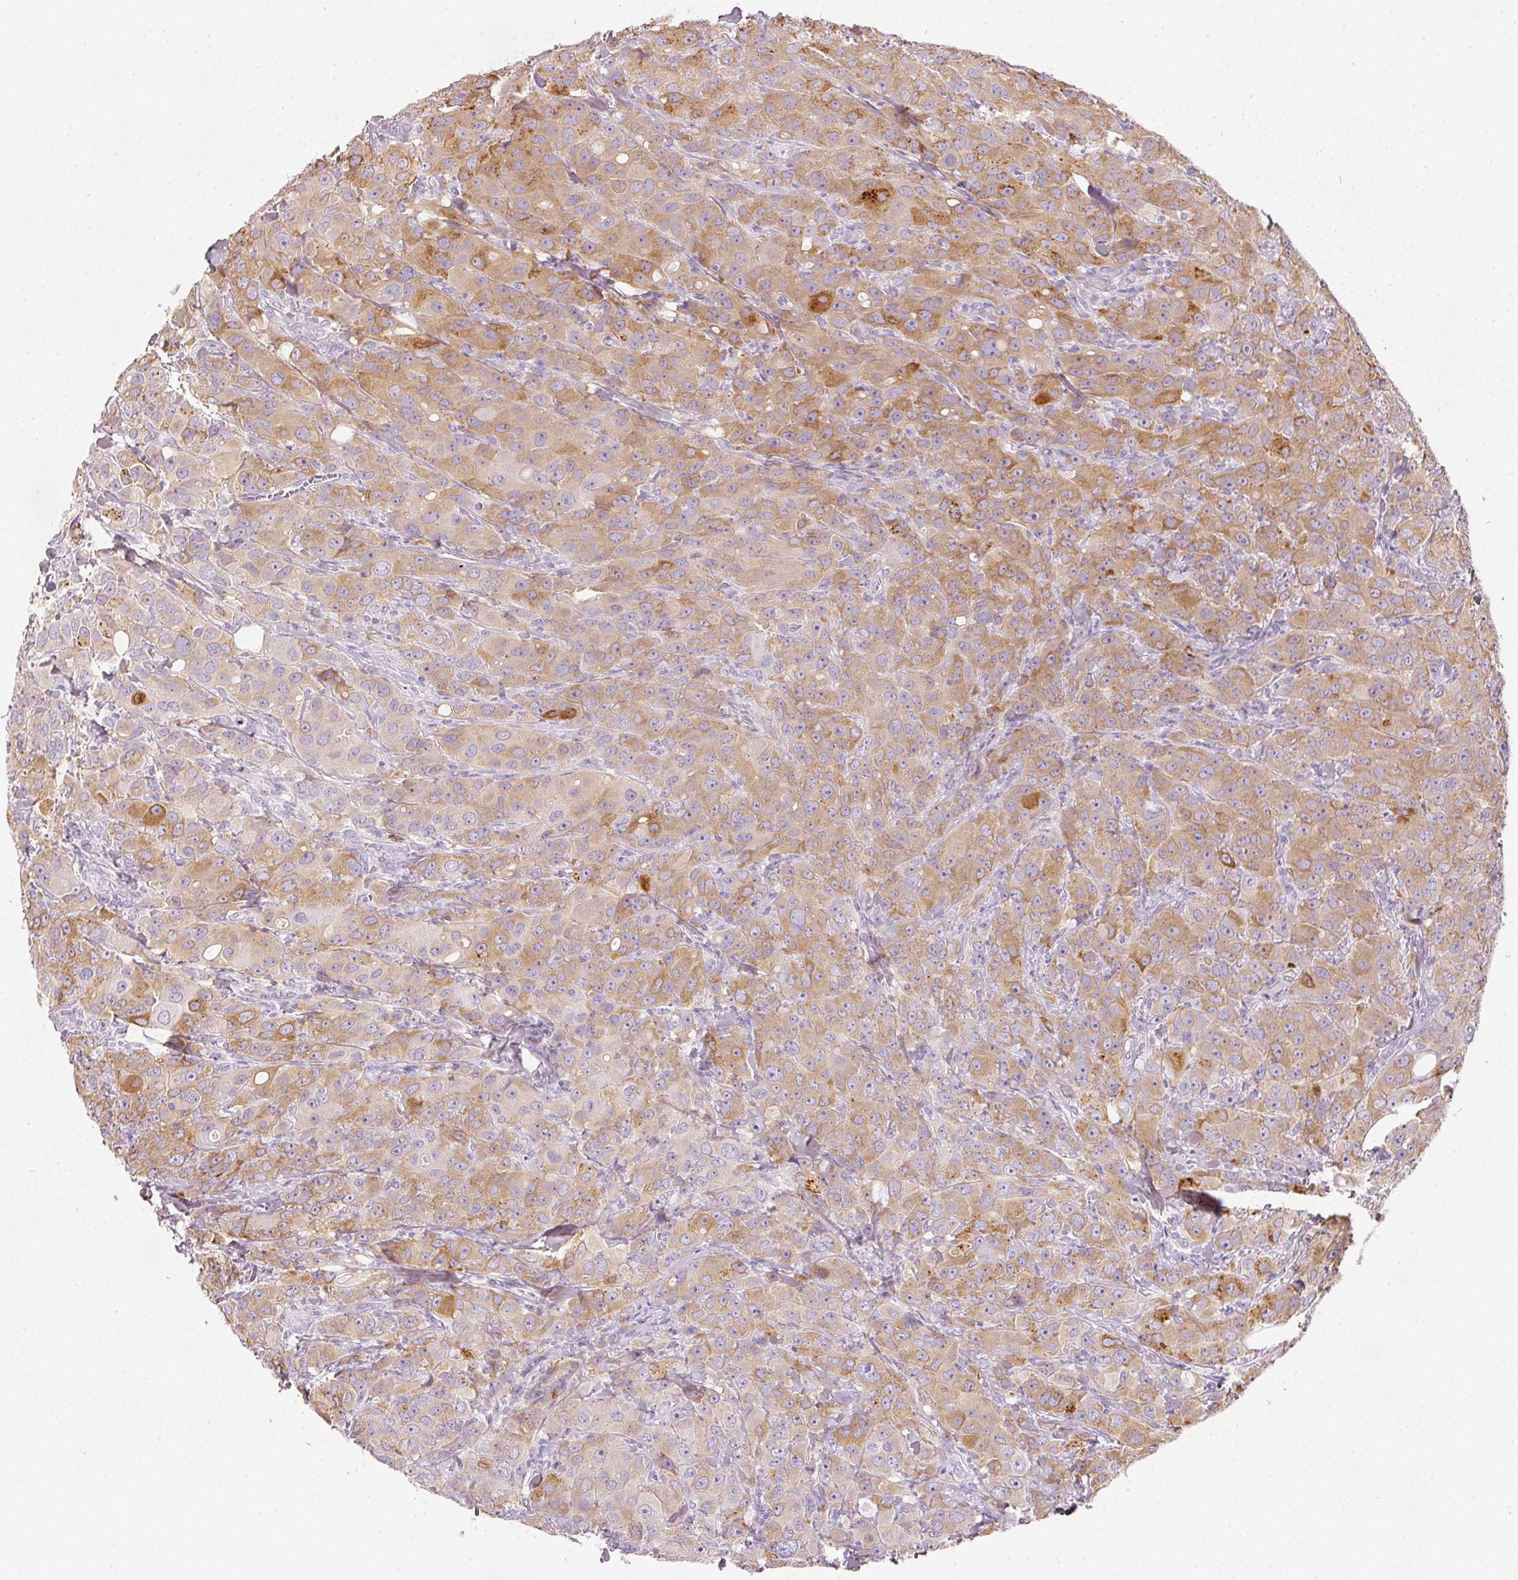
{"staining": {"intensity": "moderate", "quantity": ">75%", "location": "cytoplasmic/membranous"}, "tissue": "breast cancer", "cell_type": "Tumor cells", "image_type": "cancer", "snomed": [{"axis": "morphology", "description": "Duct carcinoma"}, {"axis": "topography", "description": "Breast"}], "caption": "Immunohistochemistry (IHC) histopathology image of human breast cancer stained for a protein (brown), which displays medium levels of moderate cytoplasmic/membranous positivity in about >75% of tumor cells.", "gene": "PDXDC1", "patient": {"sex": "female", "age": 43}}